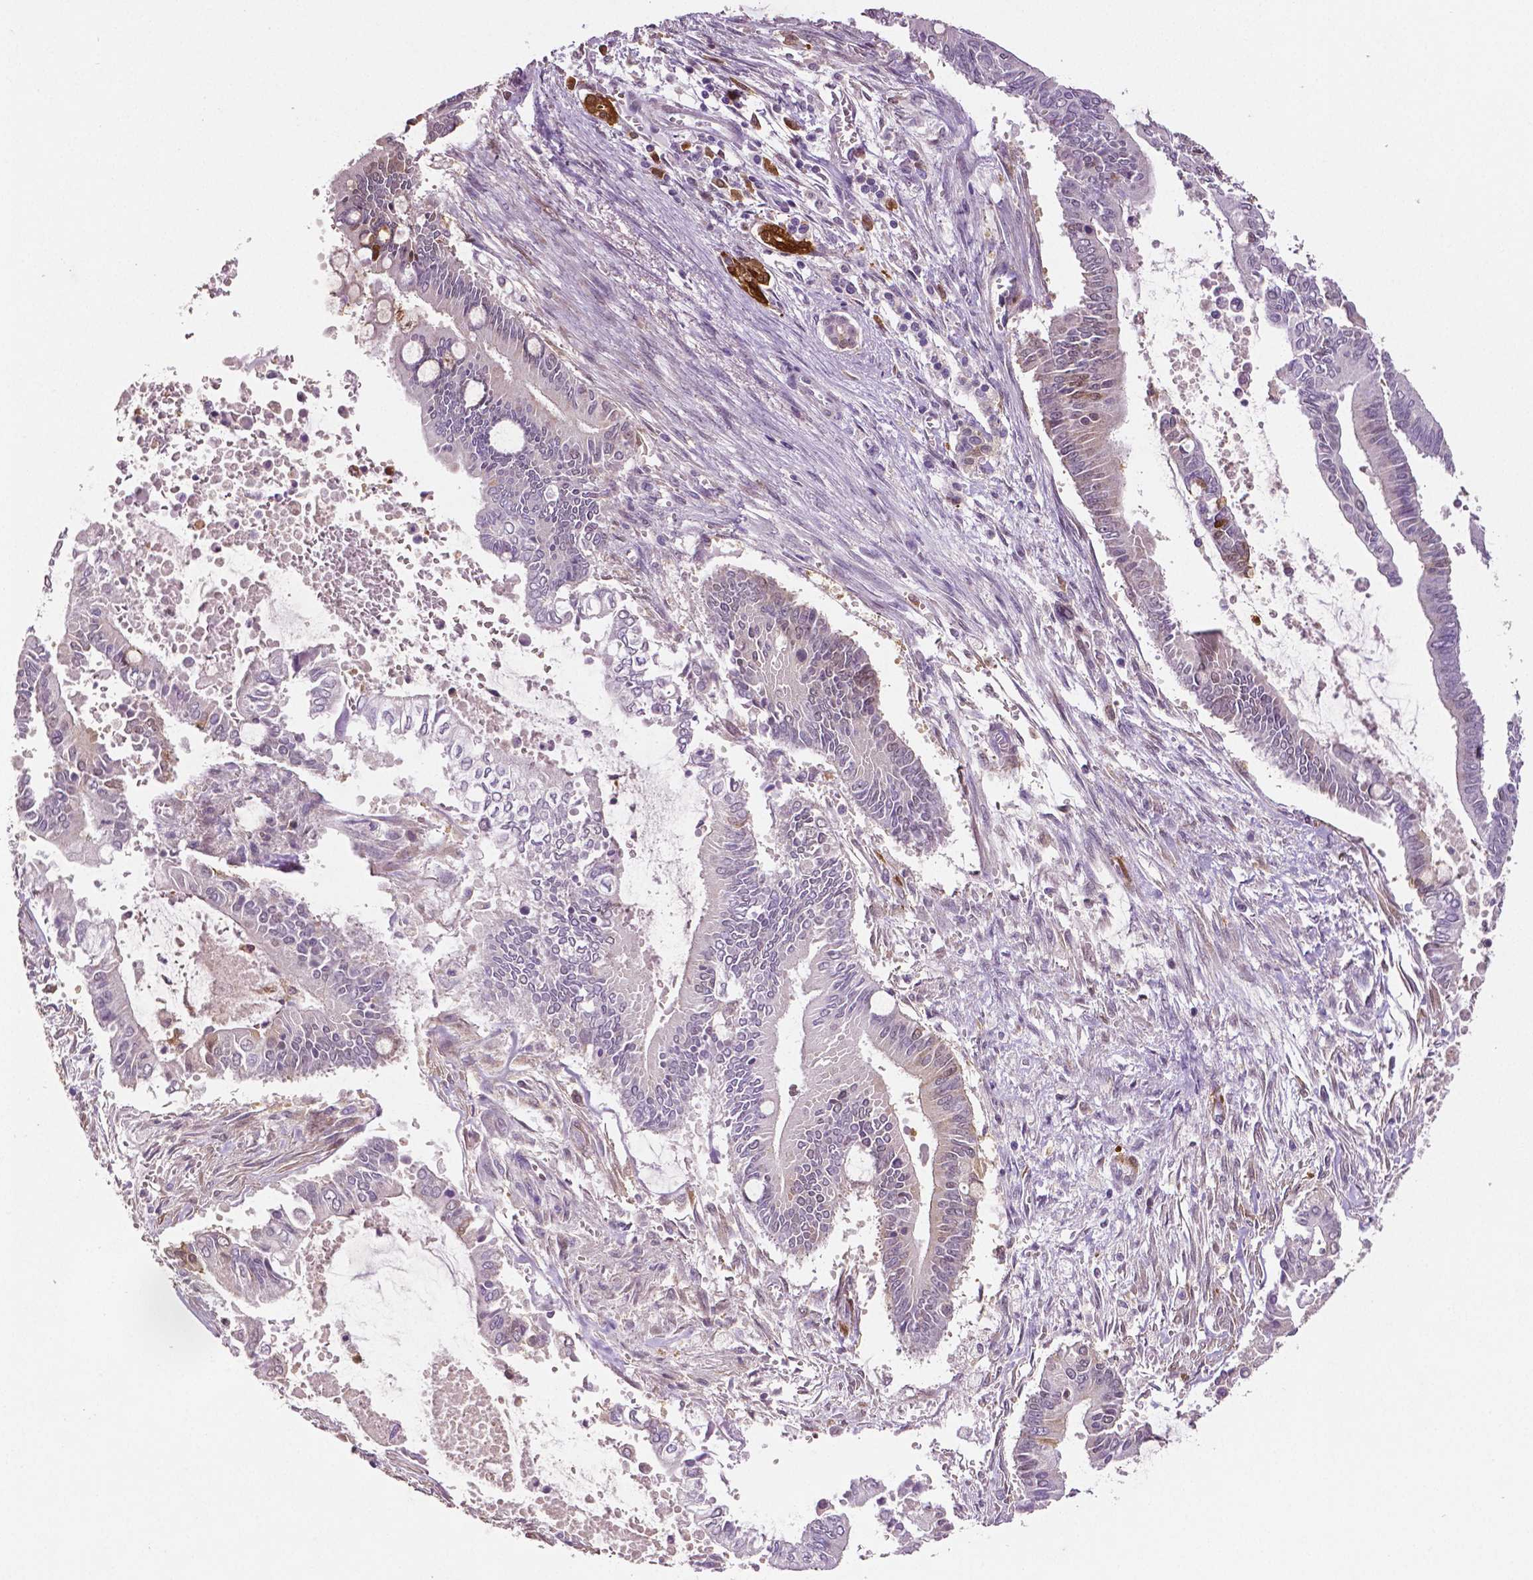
{"staining": {"intensity": "negative", "quantity": "none", "location": "none"}, "tissue": "pancreatic cancer", "cell_type": "Tumor cells", "image_type": "cancer", "snomed": [{"axis": "morphology", "description": "Adenocarcinoma, NOS"}, {"axis": "topography", "description": "Pancreas"}], "caption": "A photomicrograph of human pancreatic adenocarcinoma is negative for staining in tumor cells.", "gene": "PHGDH", "patient": {"sex": "male", "age": 68}}